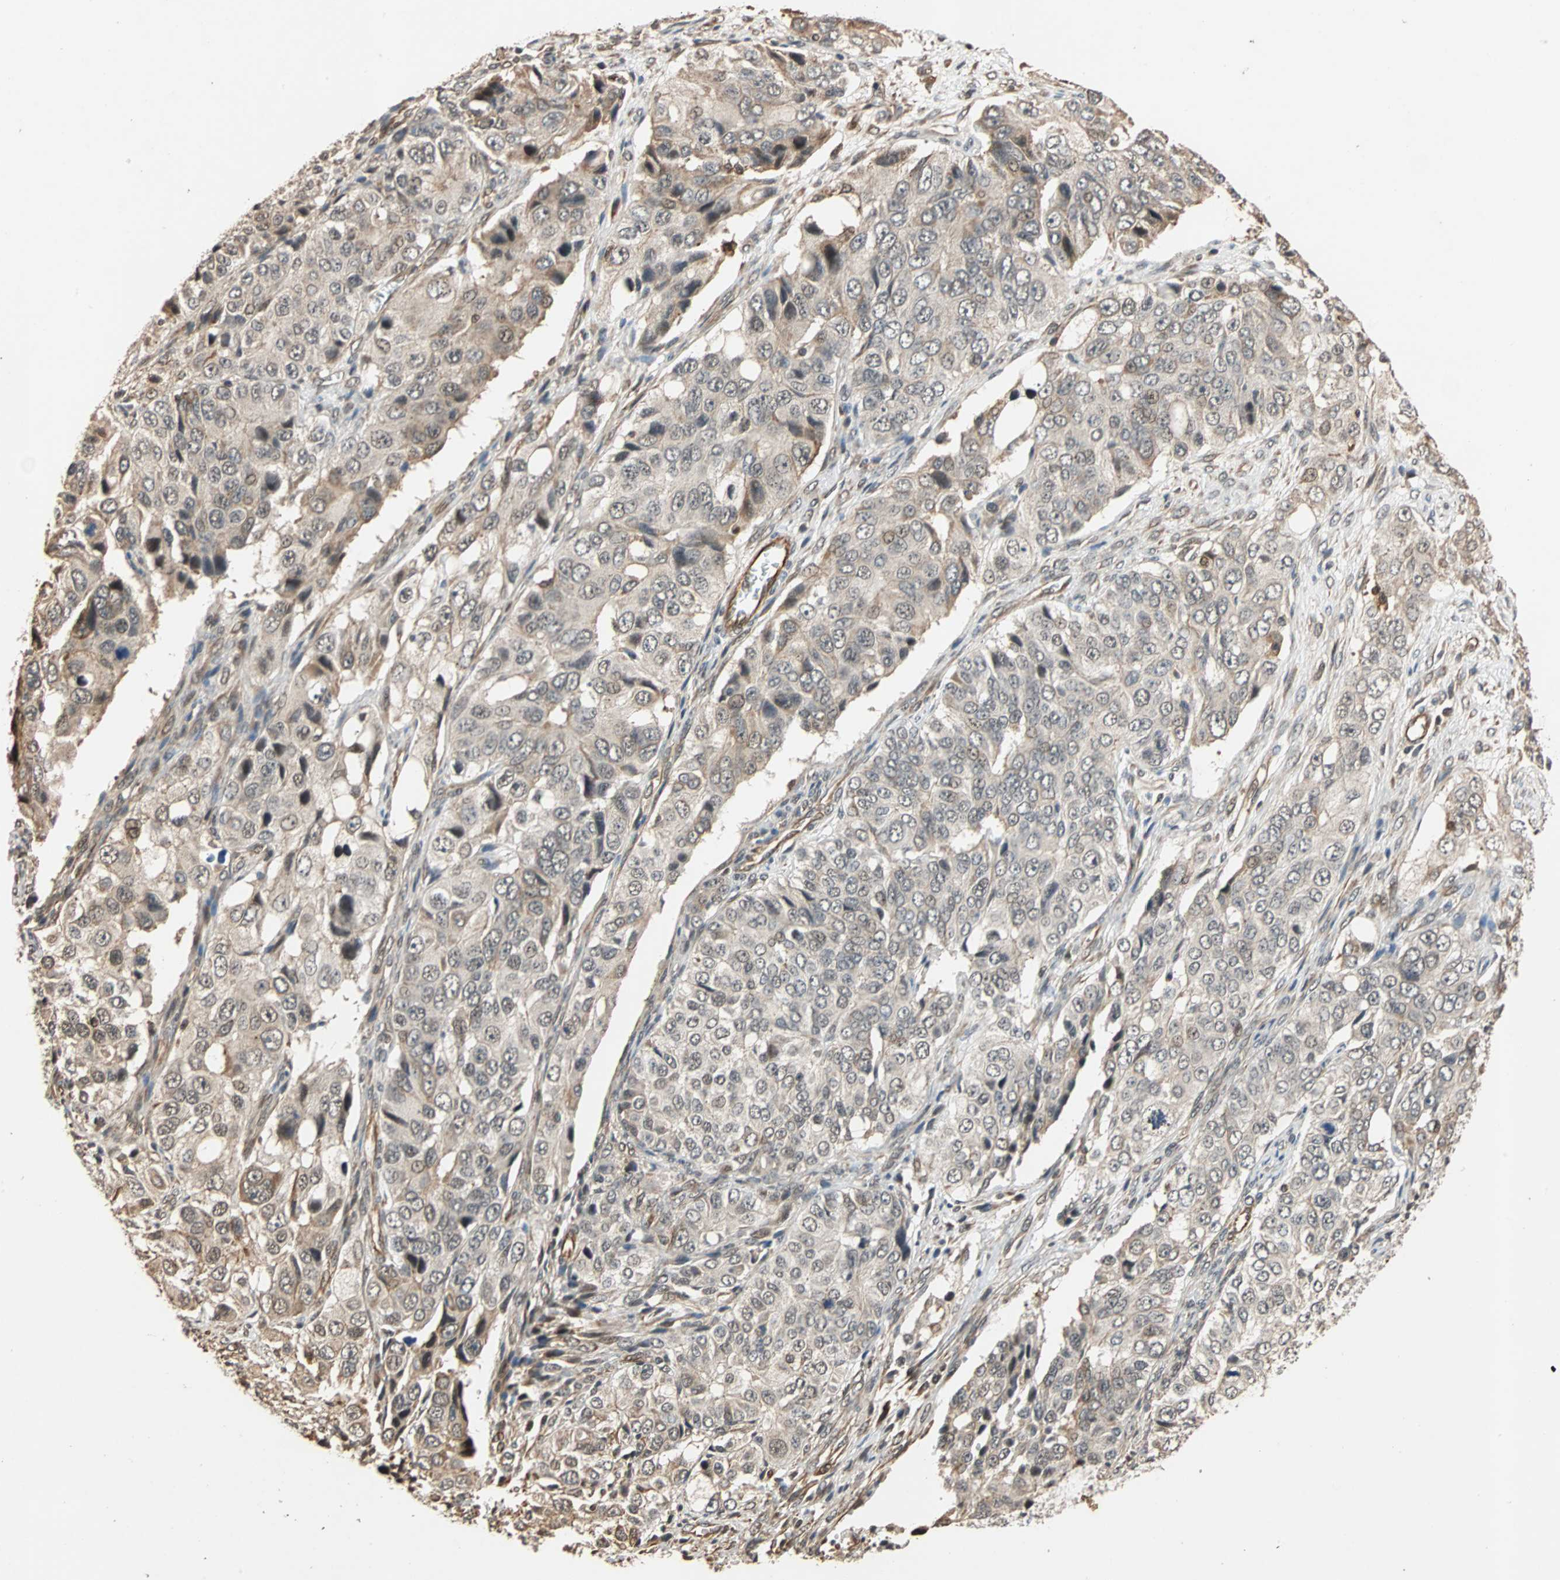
{"staining": {"intensity": "weak", "quantity": ">75%", "location": "cytoplasmic/membranous"}, "tissue": "ovarian cancer", "cell_type": "Tumor cells", "image_type": "cancer", "snomed": [{"axis": "morphology", "description": "Carcinoma, endometroid"}, {"axis": "topography", "description": "Ovary"}], "caption": "Endometroid carcinoma (ovarian) stained with a brown dye displays weak cytoplasmic/membranous positive positivity in approximately >75% of tumor cells.", "gene": "CDC5L", "patient": {"sex": "female", "age": 51}}